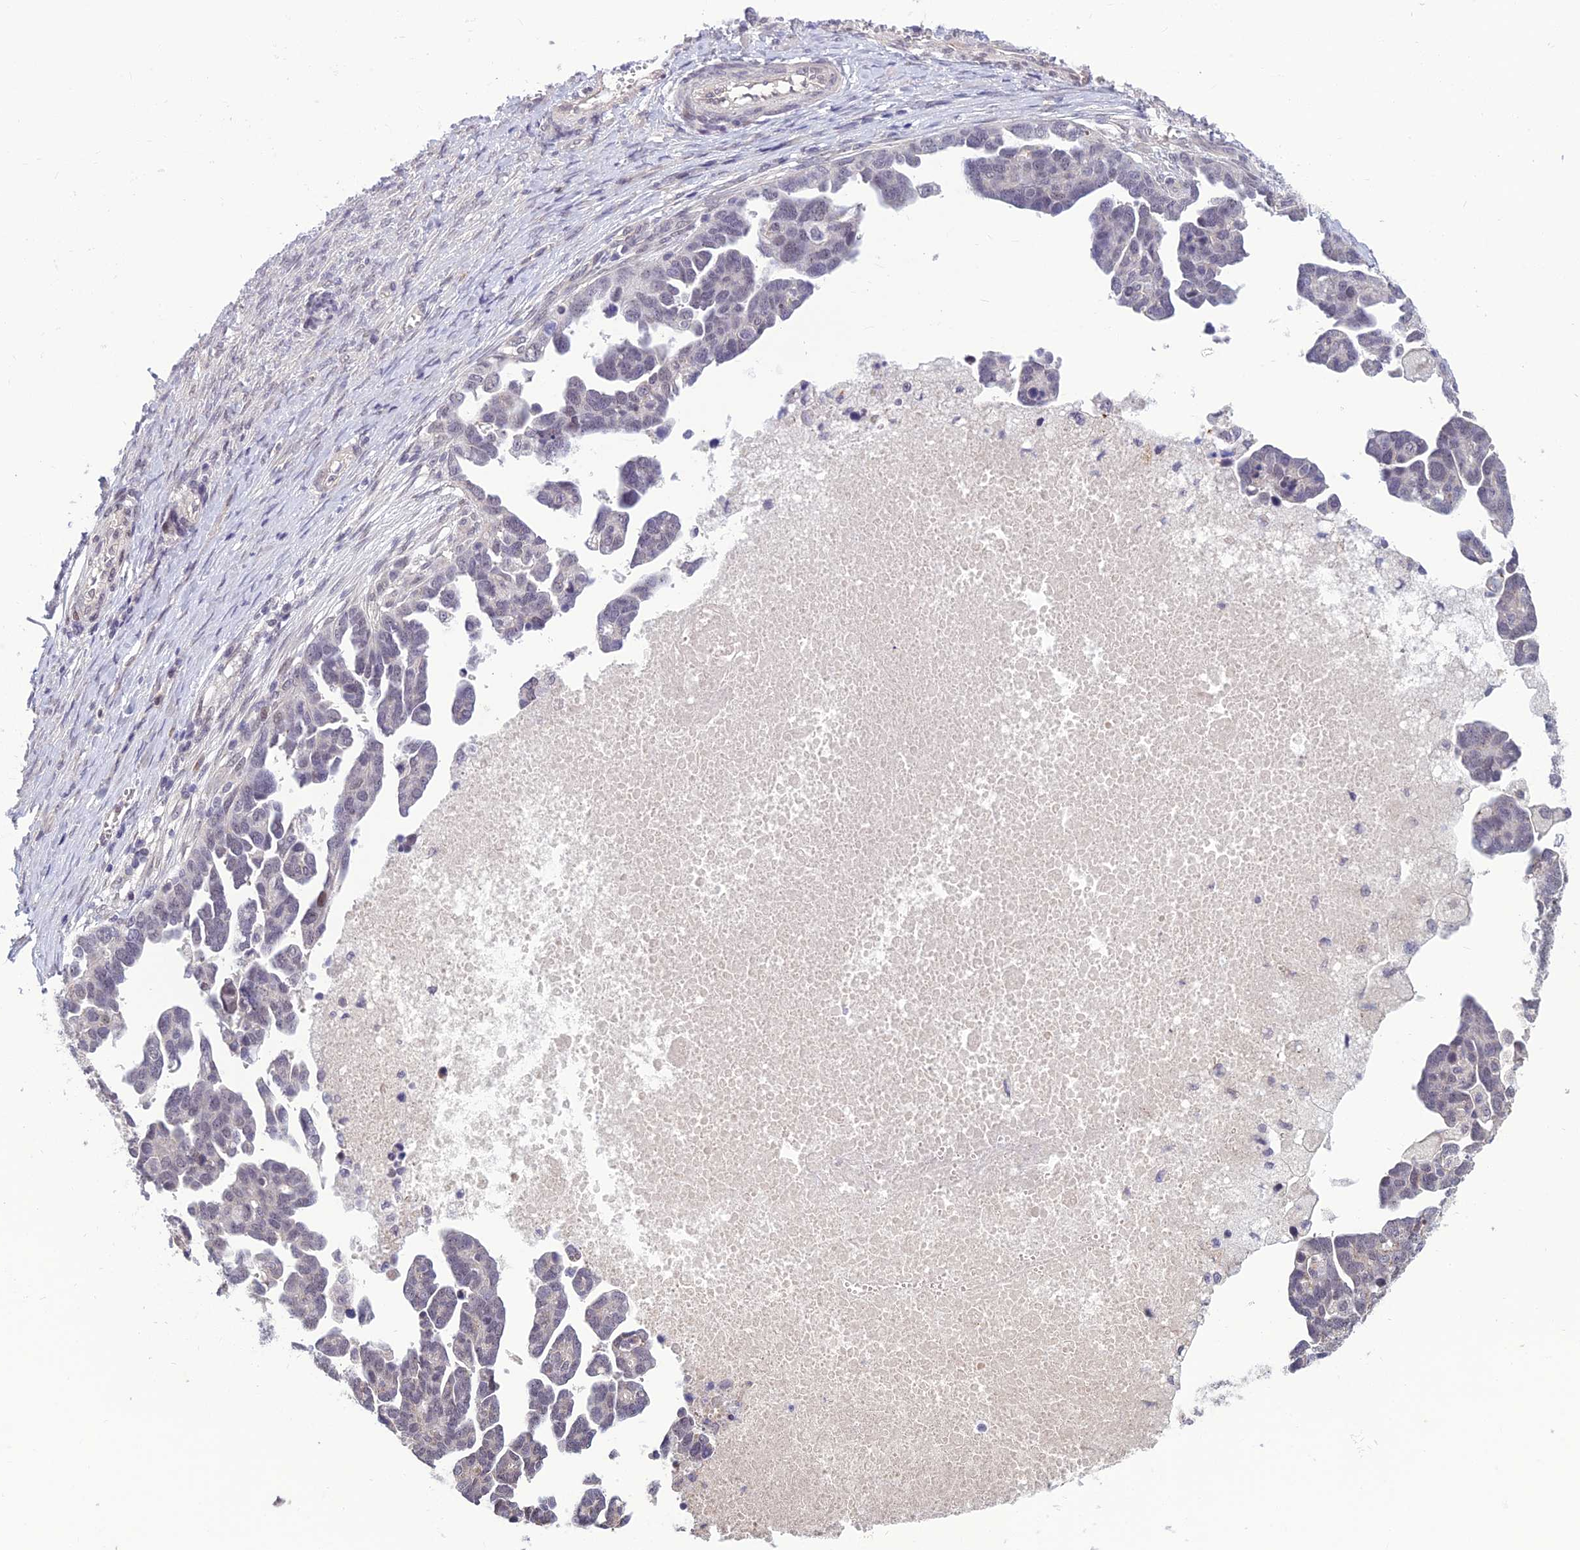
{"staining": {"intensity": "negative", "quantity": "none", "location": "none"}, "tissue": "ovarian cancer", "cell_type": "Tumor cells", "image_type": "cancer", "snomed": [{"axis": "morphology", "description": "Cystadenocarcinoma, serous, NOS"}, {"axis": "topography", "description": "Ovary"}], "caption": "The micrograph reveals no significant expression in tumor cells of ovarian serous cystadenocarcinoma.", "gene": "FBRS", "patient": {"sex": "female", "age": 54}}